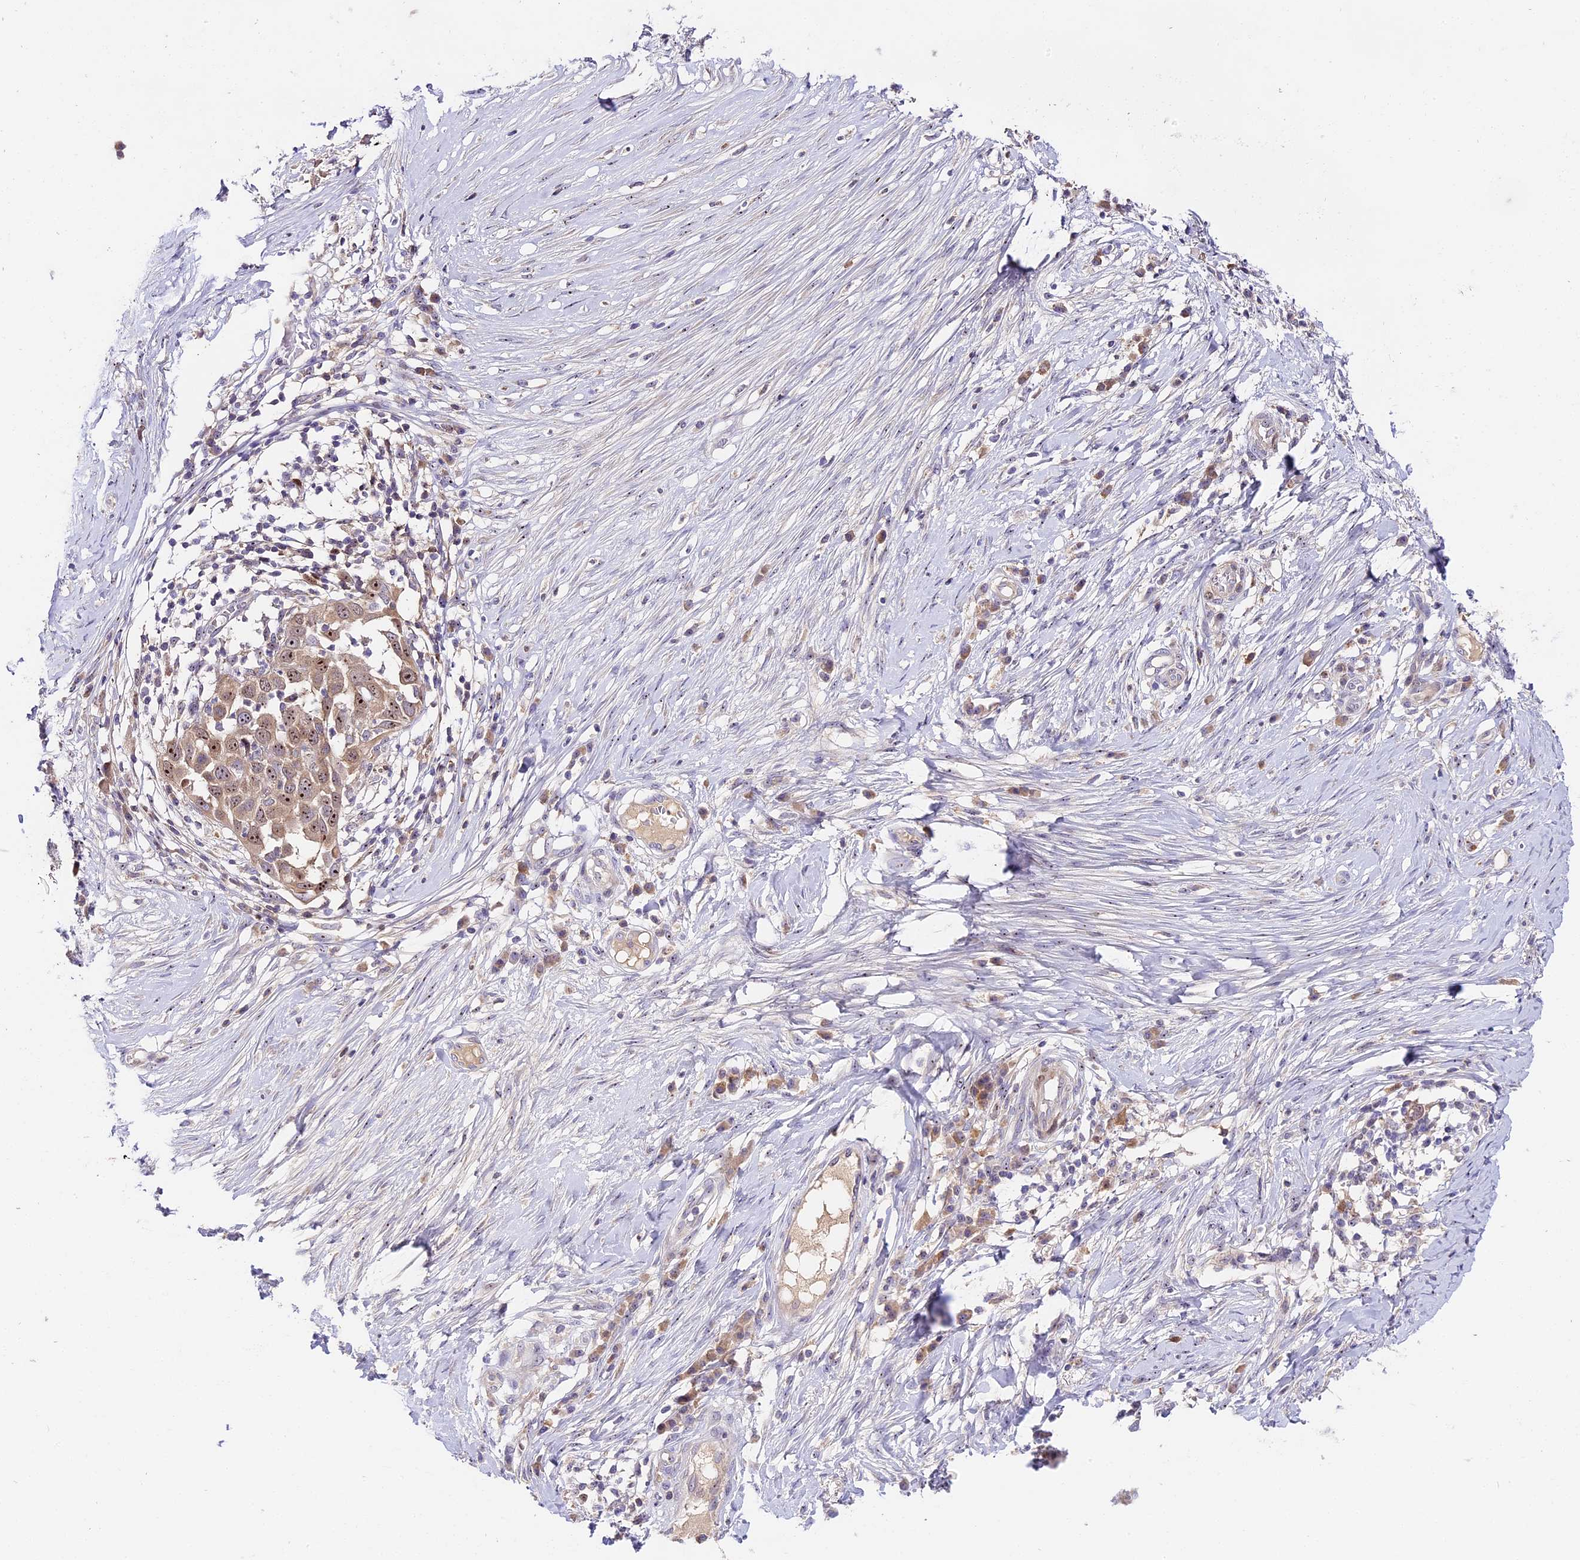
{"staining": {"intensity": "moderate", "quantity": ">75%", "location": "nuclear"}, "tissue": "skin cancer", "cell_type": "Tumor cells", "image_type": "cancer", "snomed": [{"axis": "morphology", "description": "Squamous cell carcinoma, NOS"}, {"axis": "topography", "description": "Skin"}], "caption": "A brown stain labels moderate nuclear expression of a protein in squamous cell carcinoma (skin) tumor cells.", "gene": "RAD51", "patient": {"sex": "female", "age": 44}}